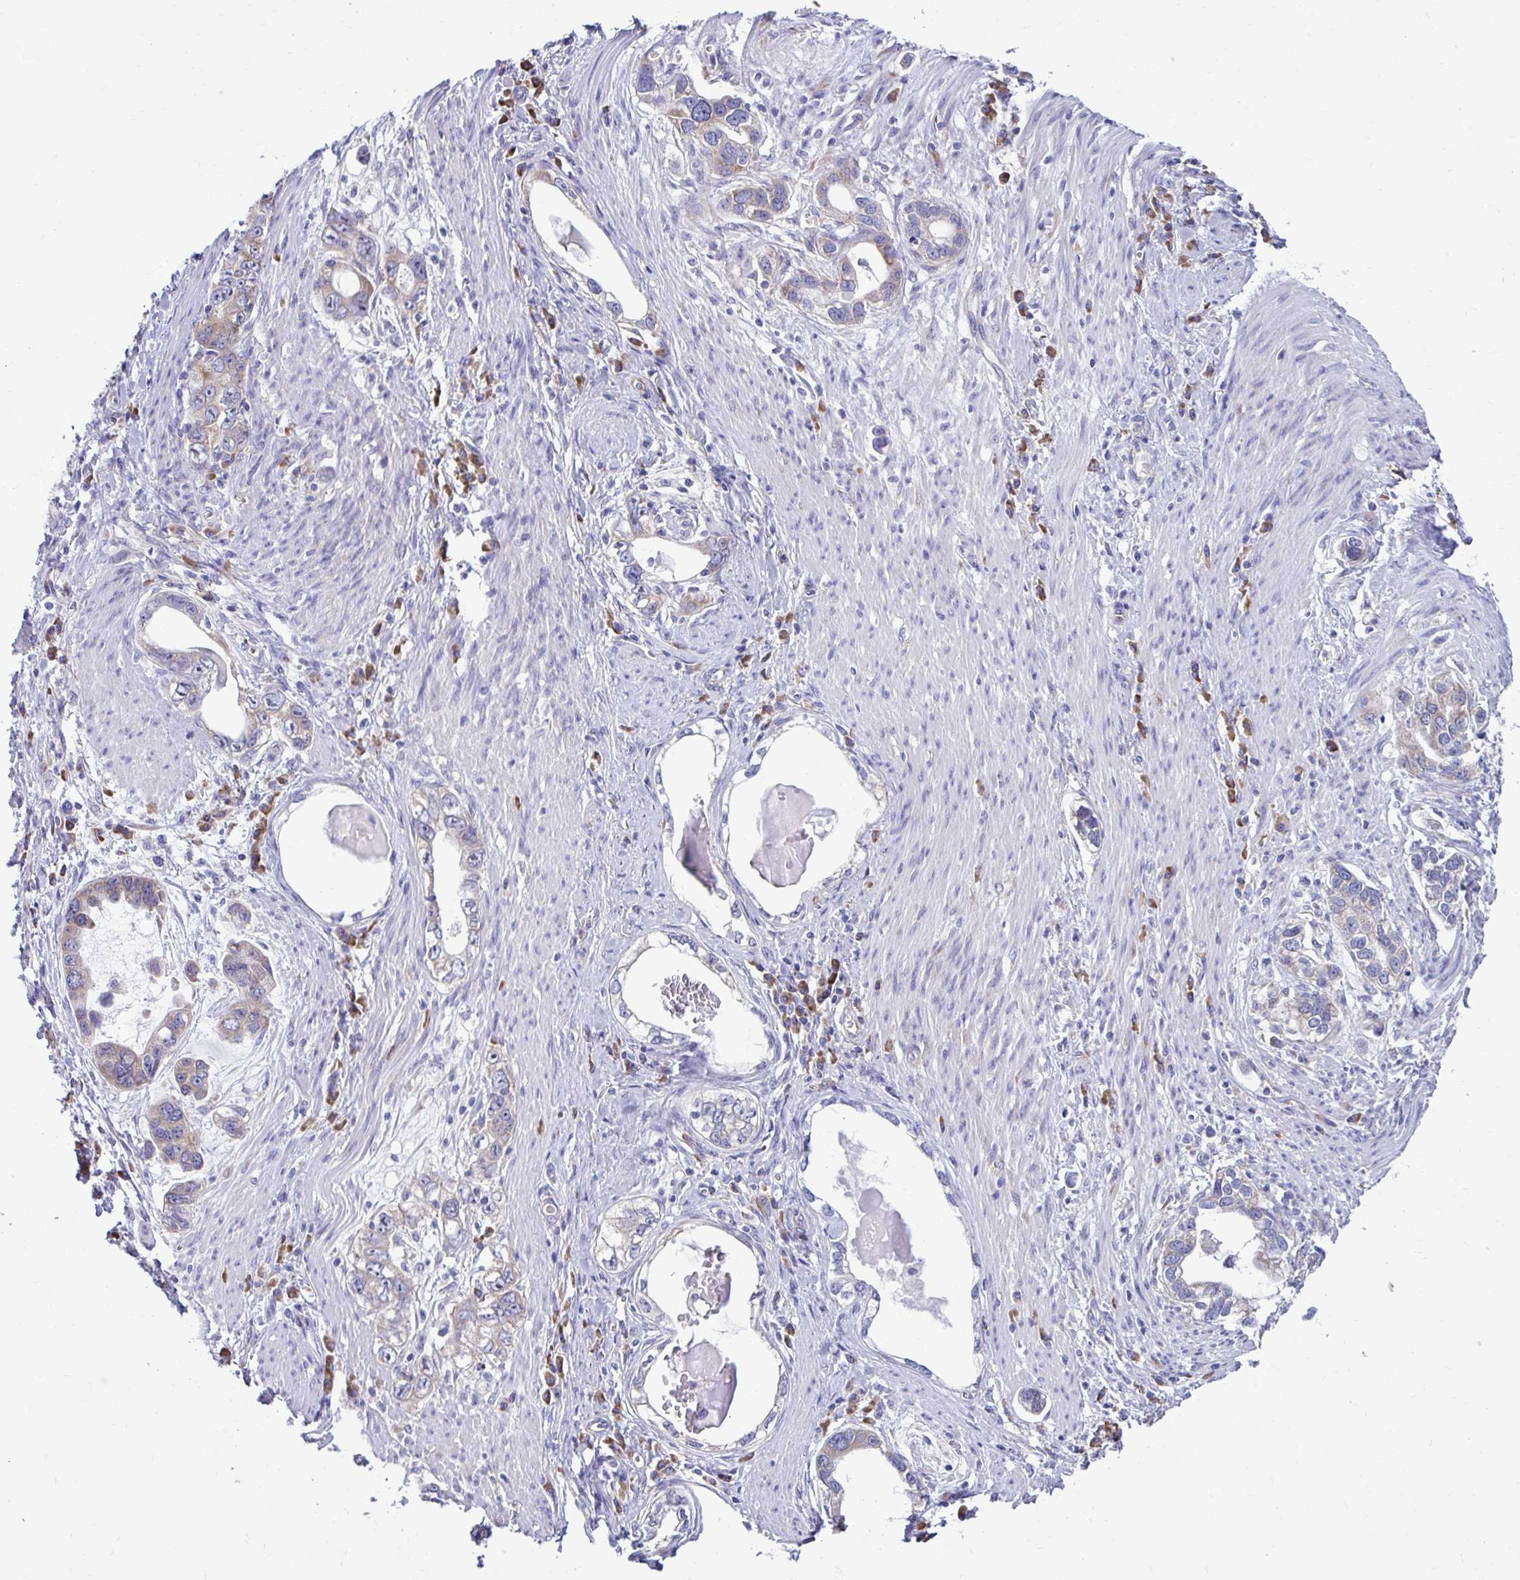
{"staining": {"intensity": "weak", "quantity": "<25%", "location": "cytoplasmic/membranous"}, "tissue": "stomach cancer", "cell_type": "Tumor cells", "image_type": "cancer", "snomed": [{"axis": "morphology", "description": "Adenocarcinoma, NOS"}, {"axis": "topography", "description": "Stomach, lower"}], "caption": "Immunohistochemical staining of stomach adenocarcinoma shows no significant staining in tumor cells. (Brightfield microscopy of DAB (3,3'-diaminobenzidine) IHC at high magnification).", "gene": "RPL7", "patient": {"sex": "female", "age": 93}}